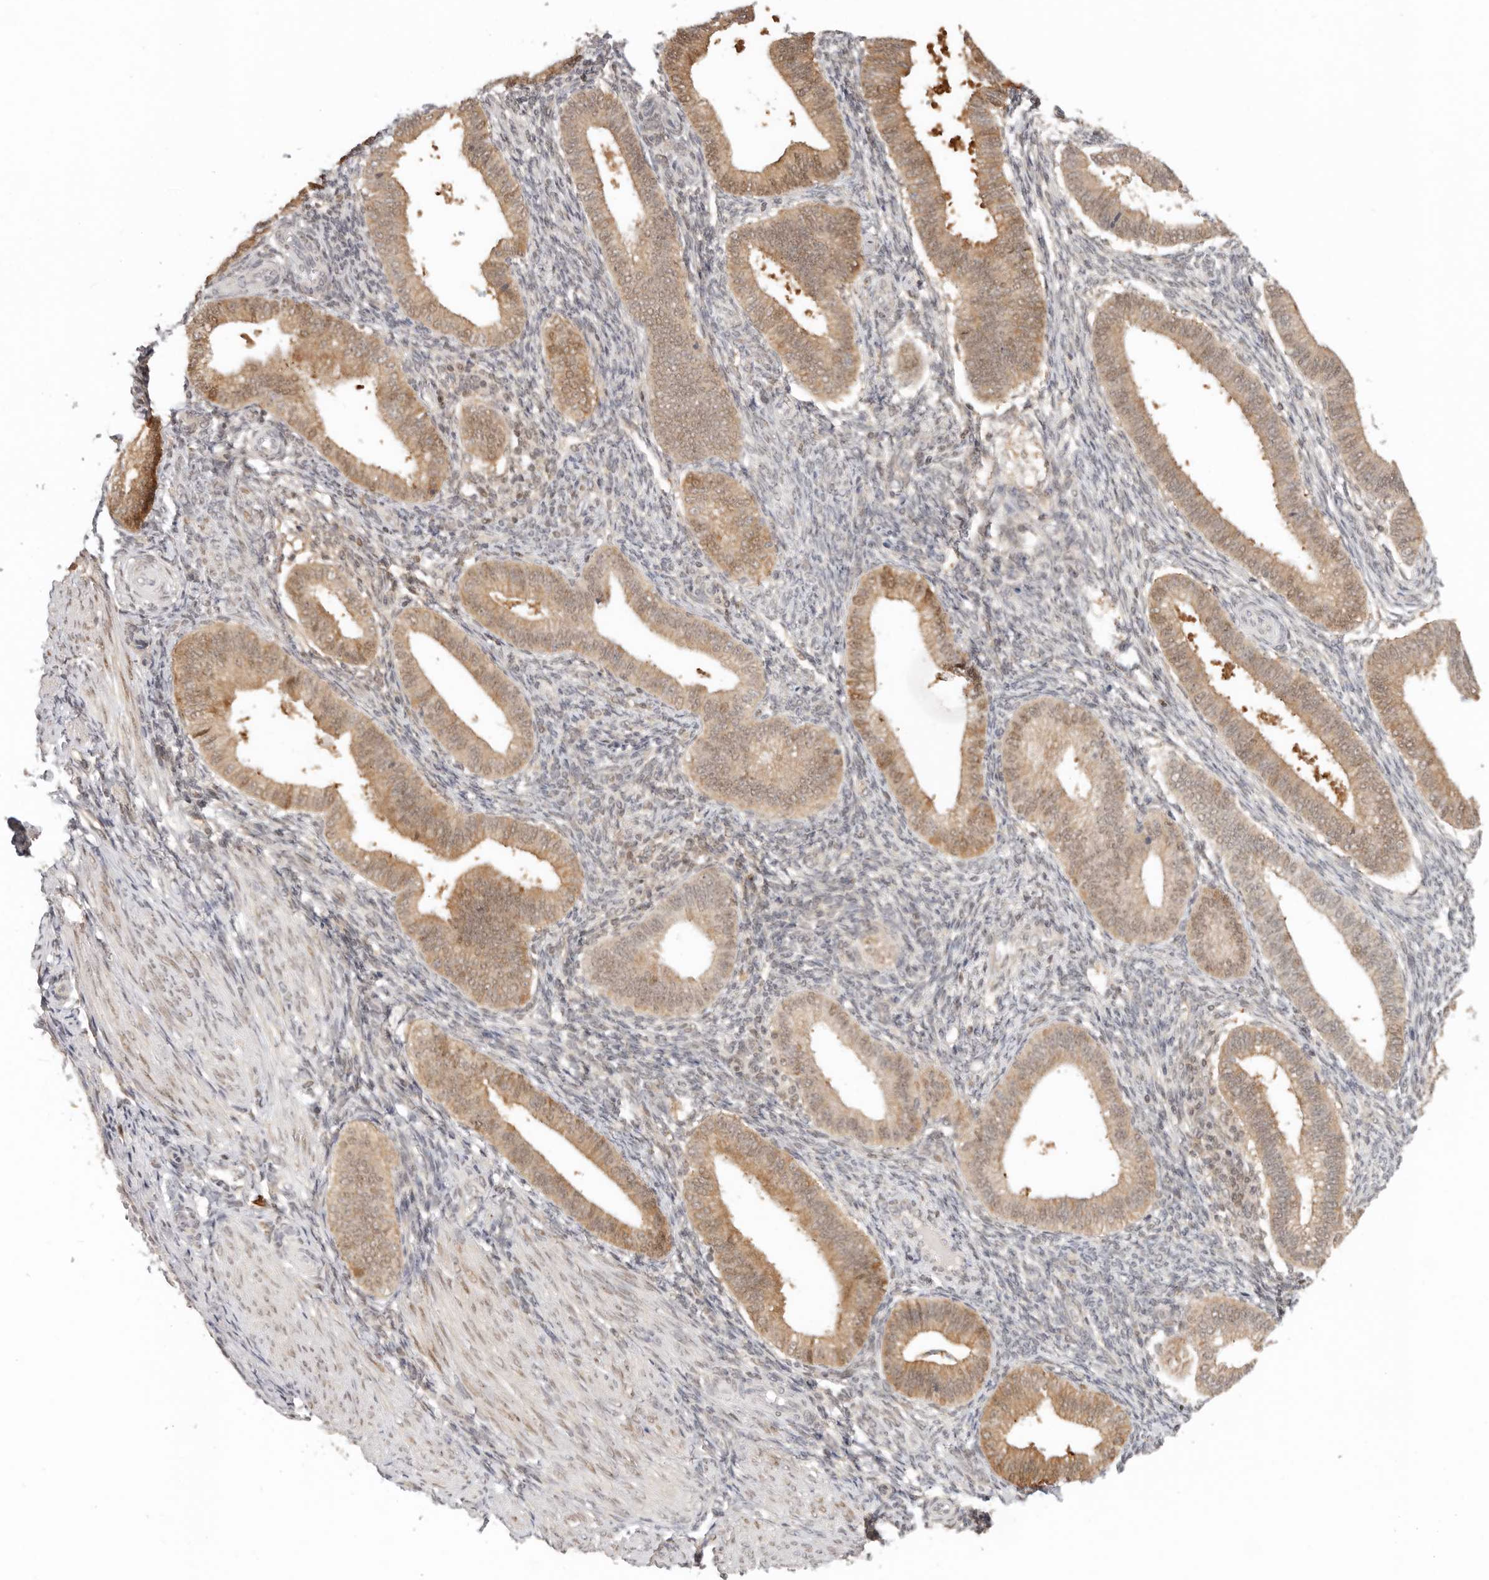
{"staining": {"intensity": "weak", "quantity": "25%-75%", "location": "nuclear"}, "tissue": "endometrium", "cell_type": "Cells in endometrial stroma", "image_type": "normal", "snomed": [{"axis": "morphology", "description": "Normal tissue, NOS"}, {"axis": "topography", "description": "Endometrium"}], "caption": "The immunohistochemical stain labels weak nuclear expression in cells in endometrial stroma of normal endometrium. Using DAB (3,3'-diaminobenzidine) (brown) and hematoxylin (blue) stains, captured at high magnification using brightfield microscopy.", "gene": "LARP7", "patient": {"sex": "female", "age": 39}}